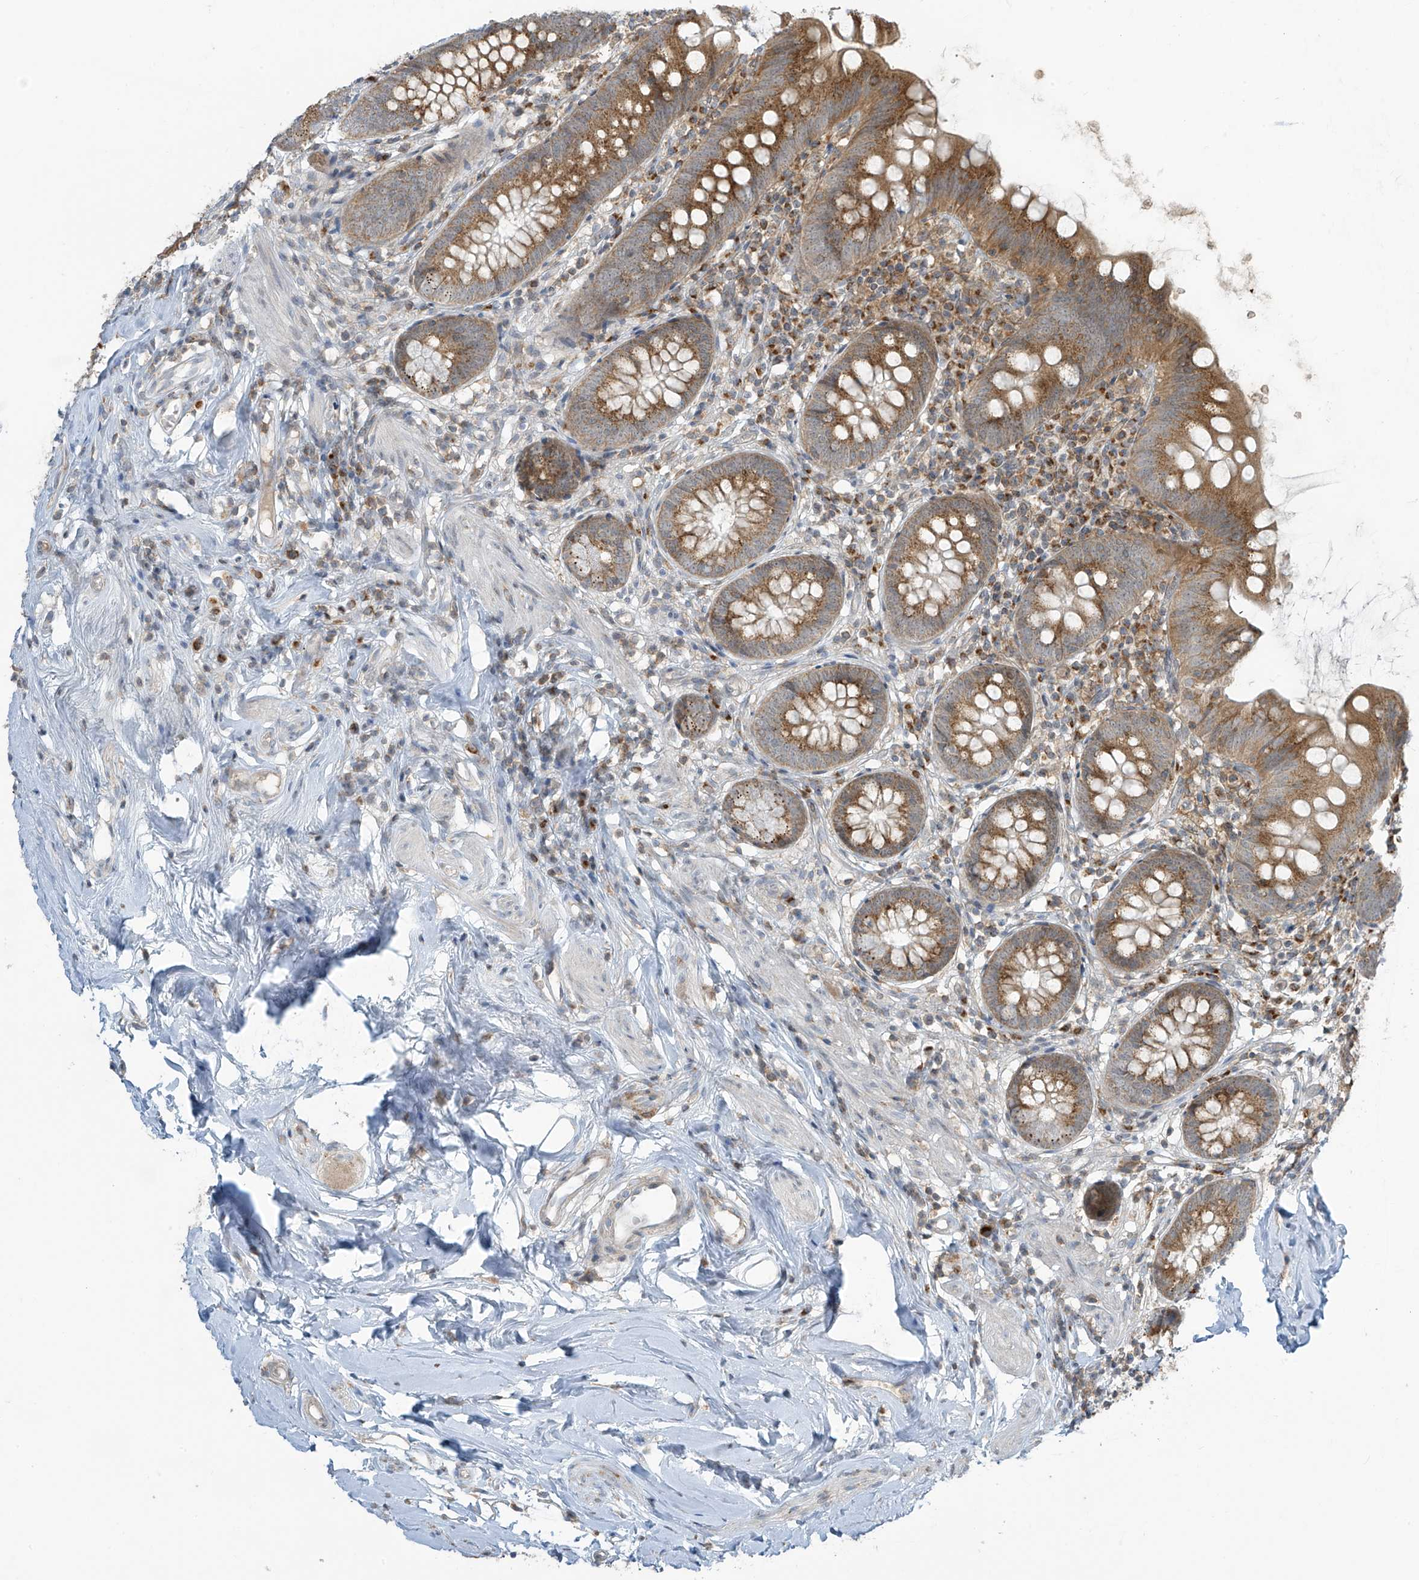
{"staining": {"intensity": "moderate", "quantity": ">75%", "location": "cytoplasmic/membranous"}, "tissue": "appendix", "cell_type": "Glandular cells", "image_type": "normal", "snomed": [{"axis": "morphology", "description": "Normal tissue, NOS"}, {"axis": "topography", "description": "Appendix"}], "caption": "A photomicrograph showing moderate cytoplasmic/membranous staining in approximately >75% of glandular cells in unremarkable appendix, as visualized by brown immunohistochemical staining.", "gene": "PARVG", "patient": {"sex": "female", "age": 62}}